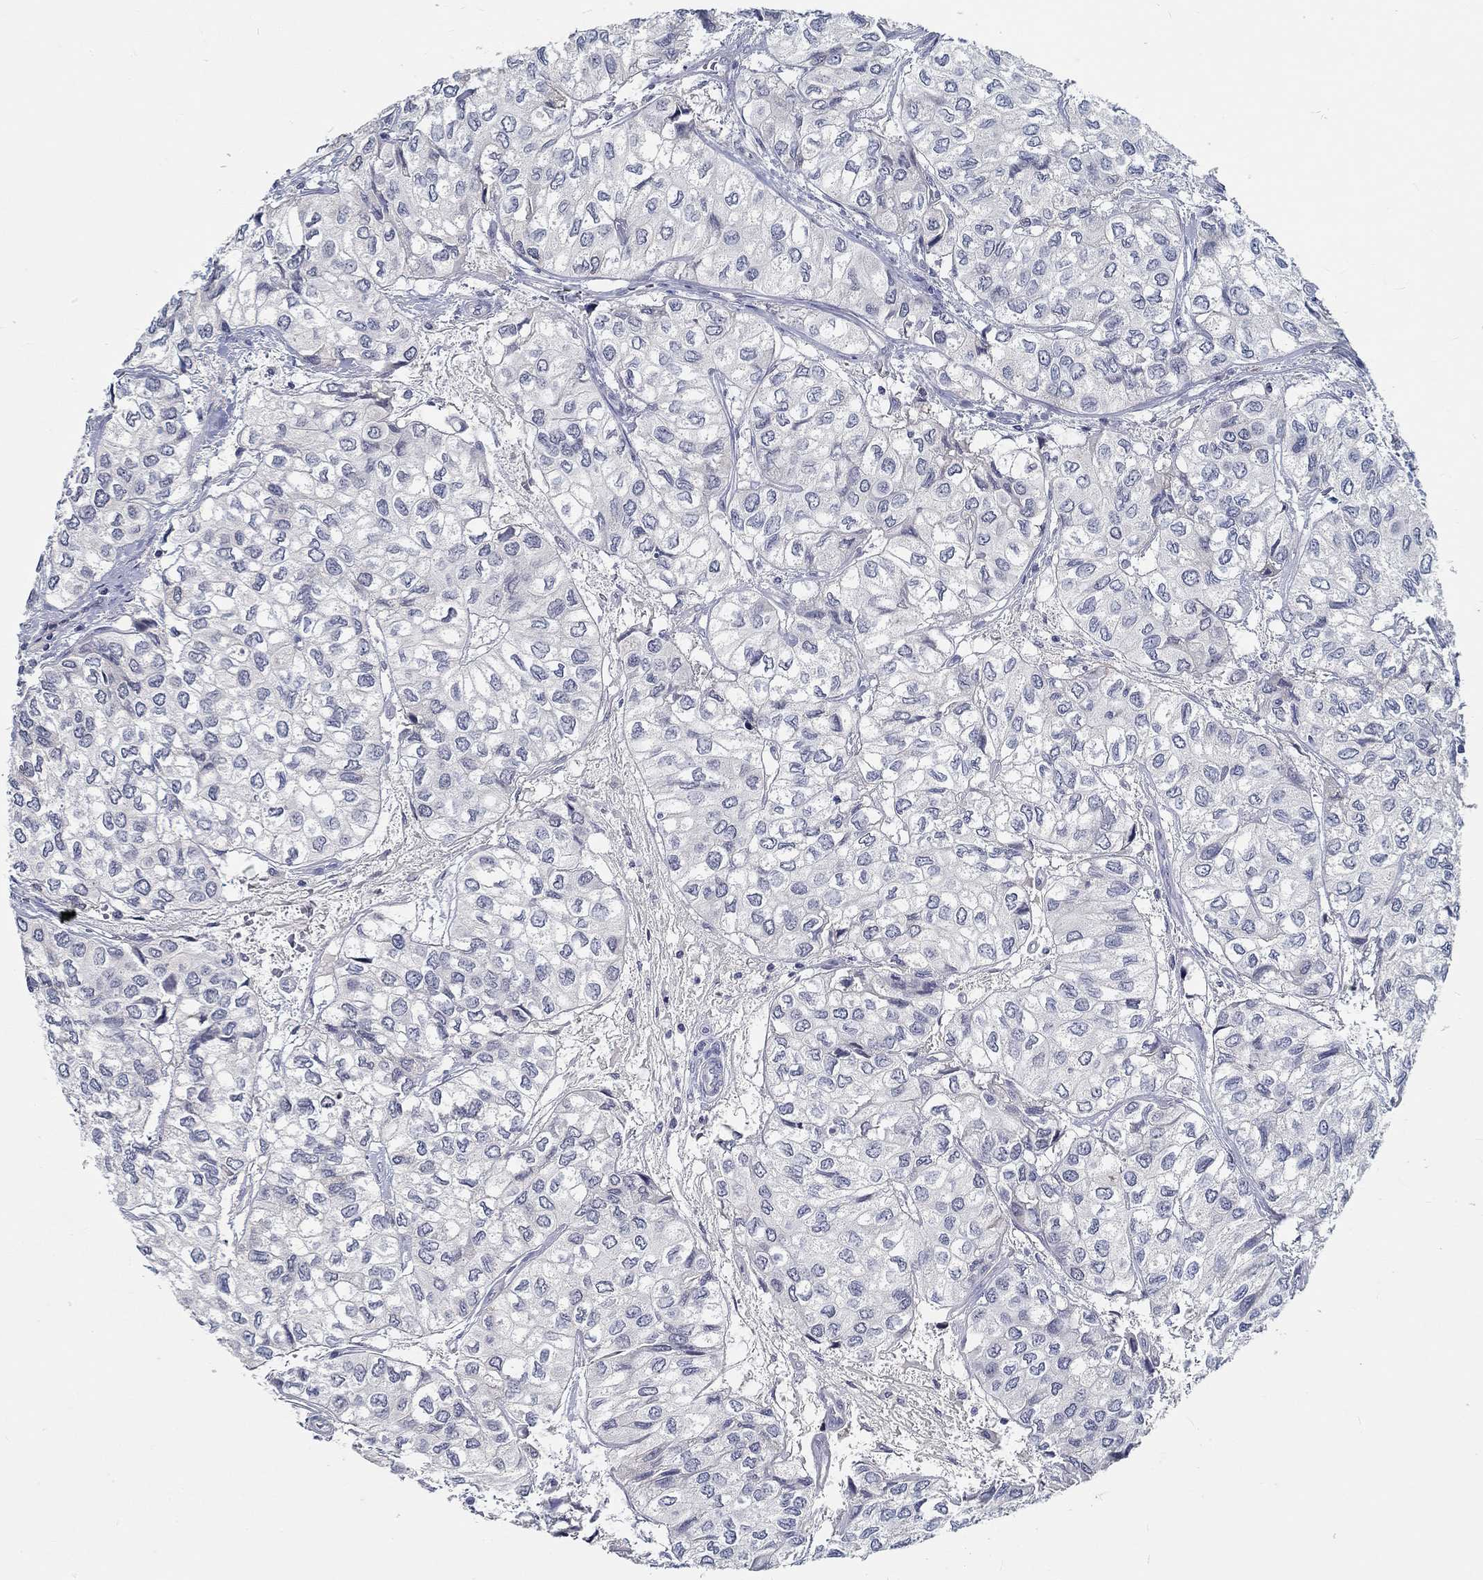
{"staining": {"intensity": "negative", "quantity": "none", "location": "none"}, "tissue": "urothelial cancer", "cell_type": "Tumor cells", "image_type": "cancer", "snomed": [{"axis": "morphology", "description": "Urothelial carcinoma, High grade"}, {"axis": "topography", "description": "Urinary bladder"}], "caption": "The immunohistochemistry (IHC) micrograph has no significant staining in tumor cells of high-grade urothelial carcinoma tissue. (Brightfield microscopy of DAB IHC at high magnification).", "gene": "MYBPC1", "patient": {"sex": "male", "age": 73}}